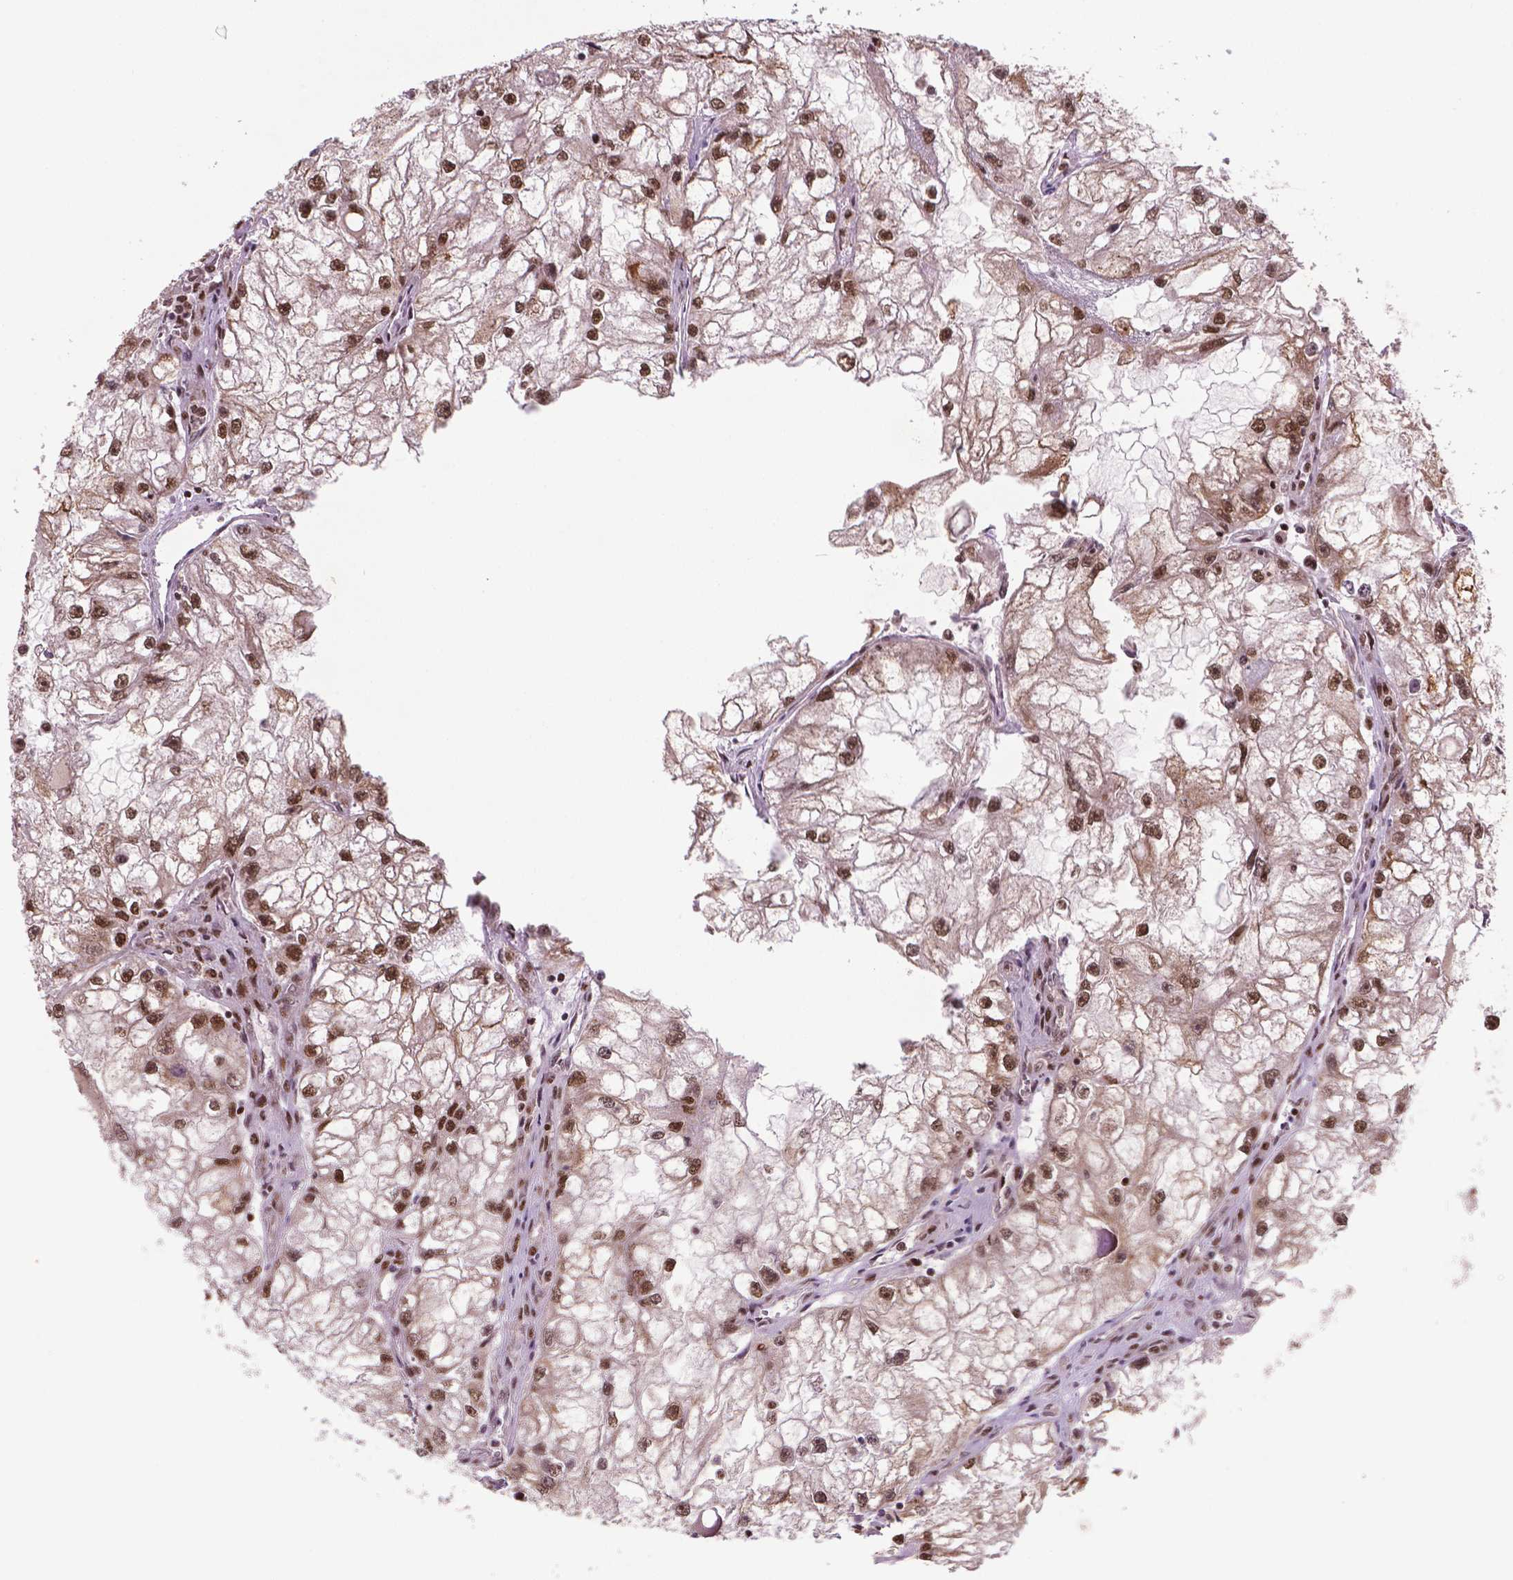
{"staining": {"intensity": "strong", "quantity": ">75%", "location": "nuclear"}, "tissue": "renal cancer", "cell_type": "Tumor cells", "image_type": "cancer", "snomed": [{"axis": "morphology", "description": "Adenocarcinoma, NOS"}, {"axis": "topography", "description": "Kidney"}], "caption": "Immunohistochemical staining of human renal cancer (adenocarcinoma) exhibits high levels of strong nuclear staining in about >75% of tumor cells. The staining was performed using DAB (3,3'-diaminobenzidine) to visualize the protein expression in brown, while the nuclei were stained in blue with hematoxylin (Magnification: 20x).", "gene": "SIRT6", "patient": {"sex": "male", "age": 59}}